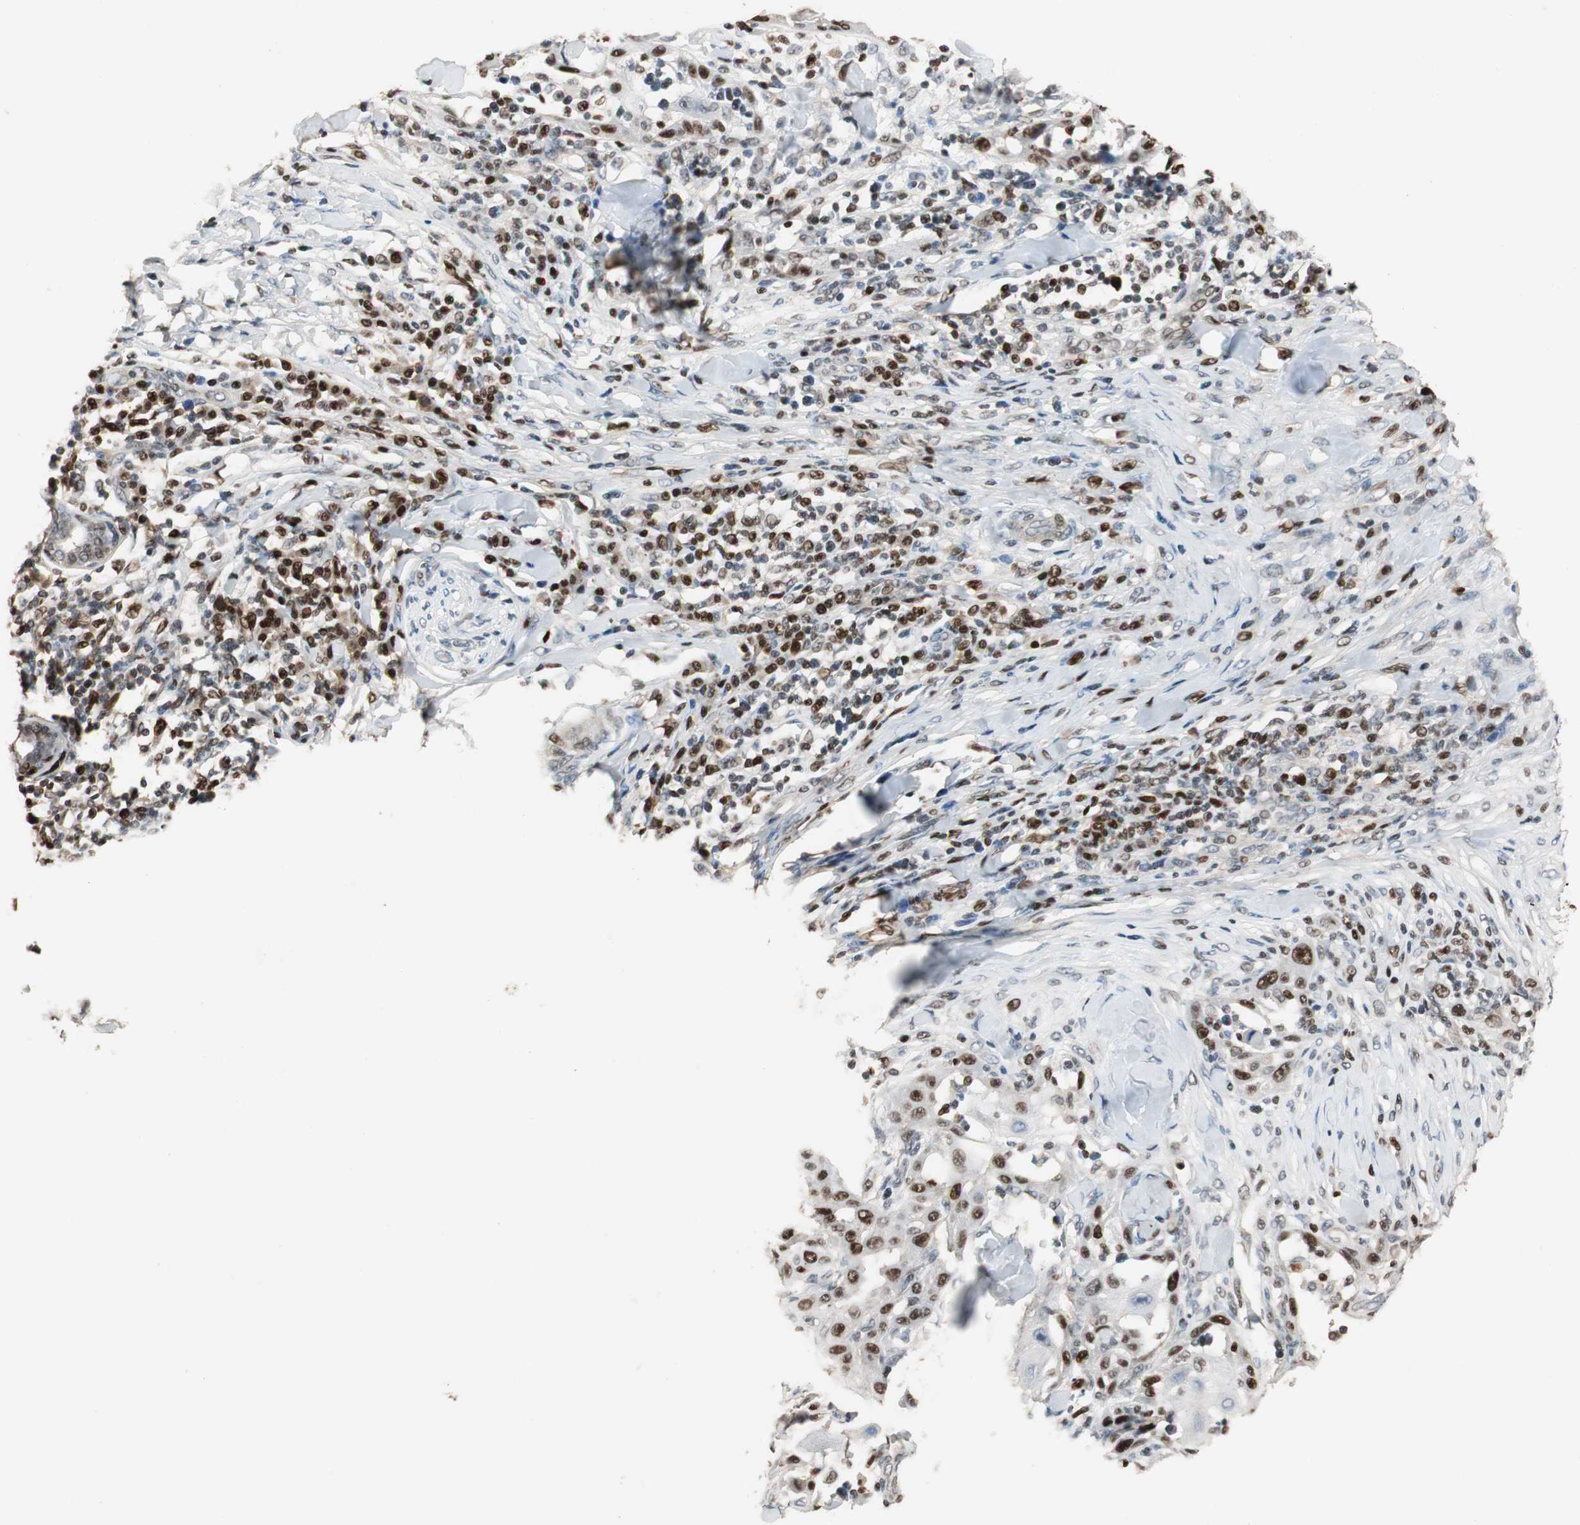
{"staining": {"intensity": "strong", "quantity": ">75%", "location": "nuclear"}, "tissue": "skin cancer", "cell_type": "Tumor cells", "image_type": "cancer", "snomed": [{"axis": "morphology", "description": "Squamous cell carcinoma, NOS"}, {"axis": "topography", "description": "Skin"}], "caption": "This image reveals immunohistochemistry staining of skin squamous cell carcinoma, with high strong nuclear expression in approximately >75% of tumor cells.", "gene": "FEN1", "patient": {"sex": "male", "age": 24}}